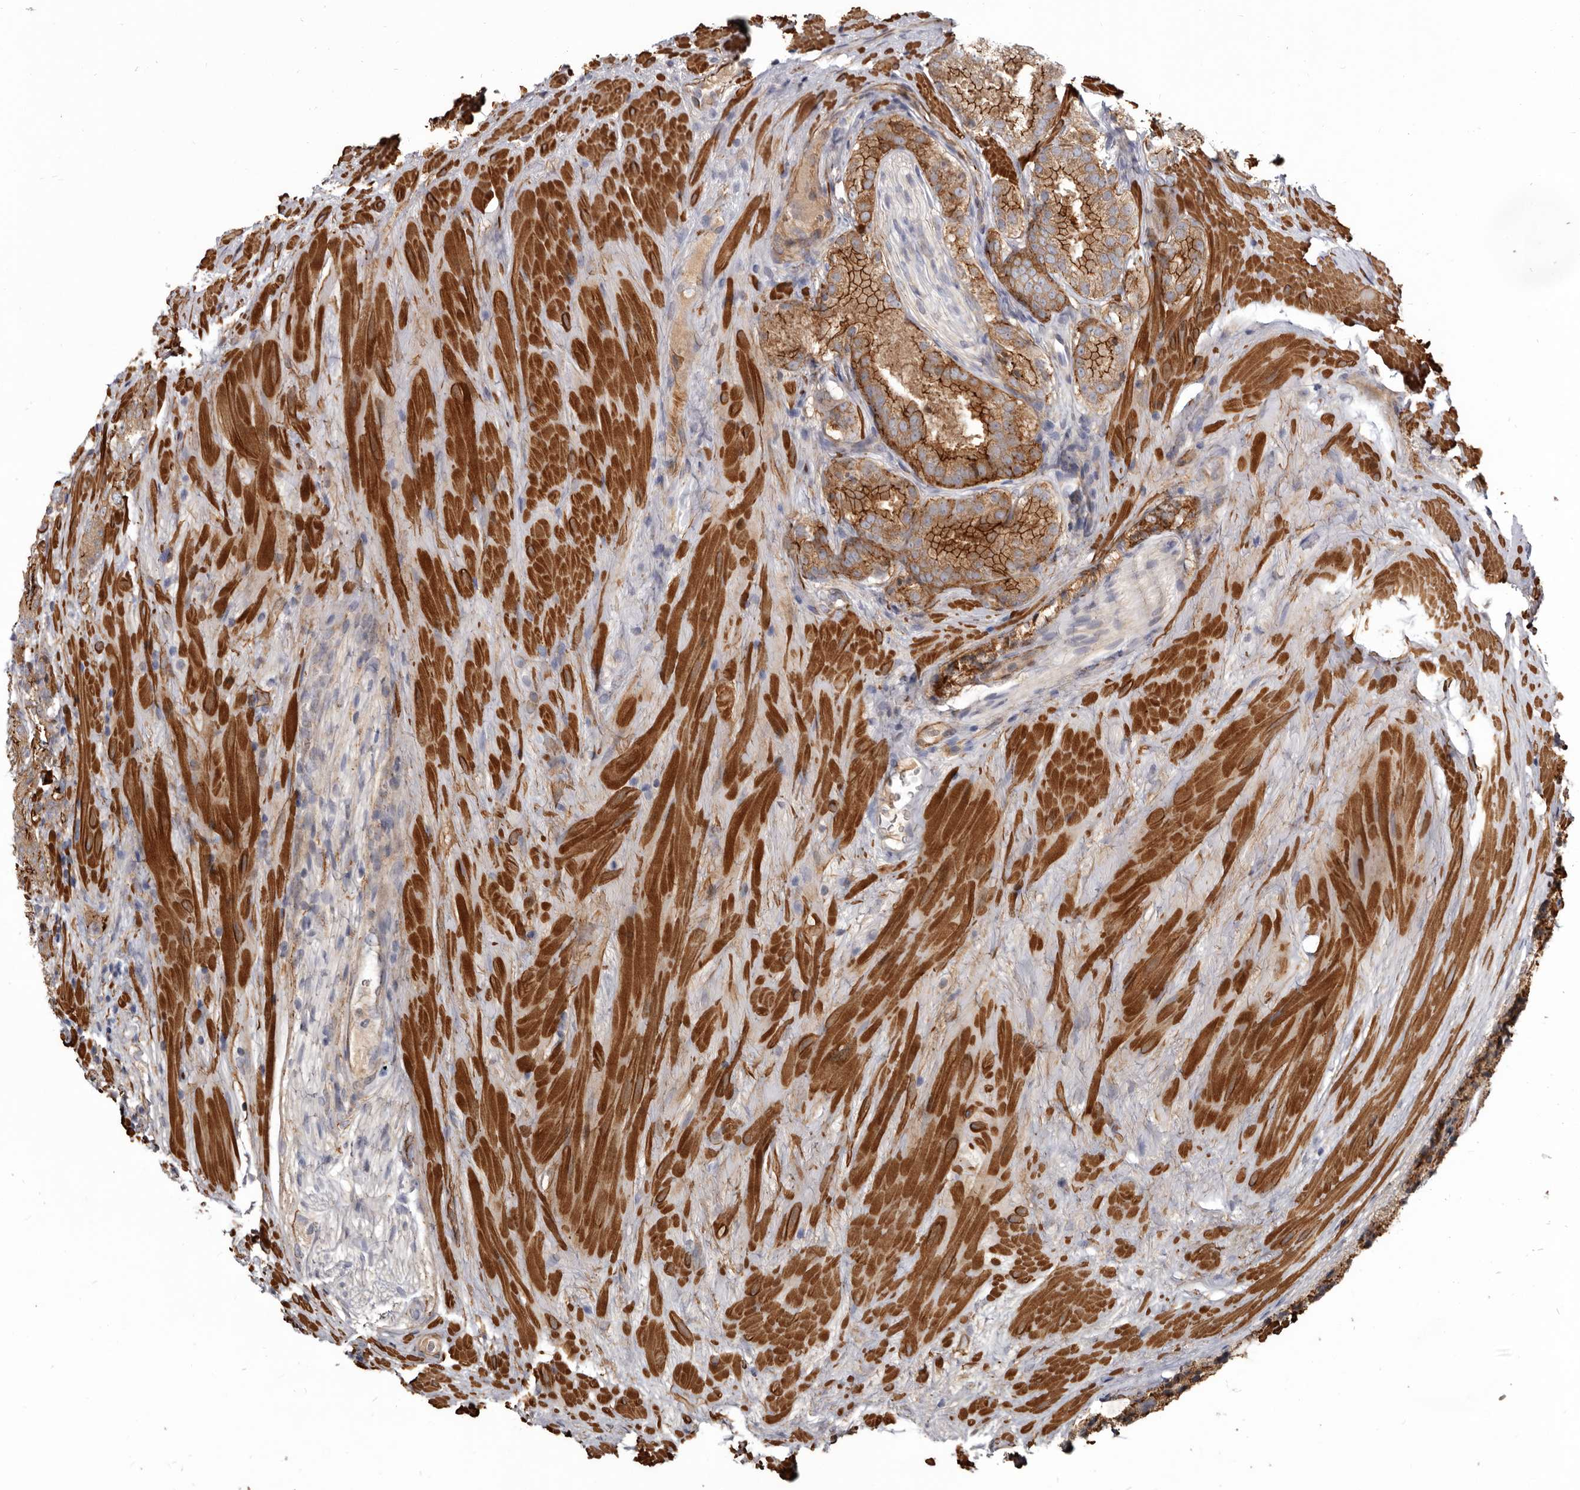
{"staining": {"intensity": "strong", "quantity": ">75%", "location": "cytoplasmic/membranous"}, "tissue": "prostate cancer", "cell_type": "Tumor cells", "image_type": "cancer", "snomed": [{"axis": "morphology", "description": "Adenocarcinoma, High grade"}, {"axis": "topography", "description": "Prostate"}], "caption": "IHC of human prostate adenocarcinoma (high-grade) displays high levels of strong cytoplasmic/membranous positivity in about >75% of tumor cells. (DAB IHC with brightfield microscopy, high magnification).", "gene": "CGN", "patient": {"sex": "male", "age": 57}}